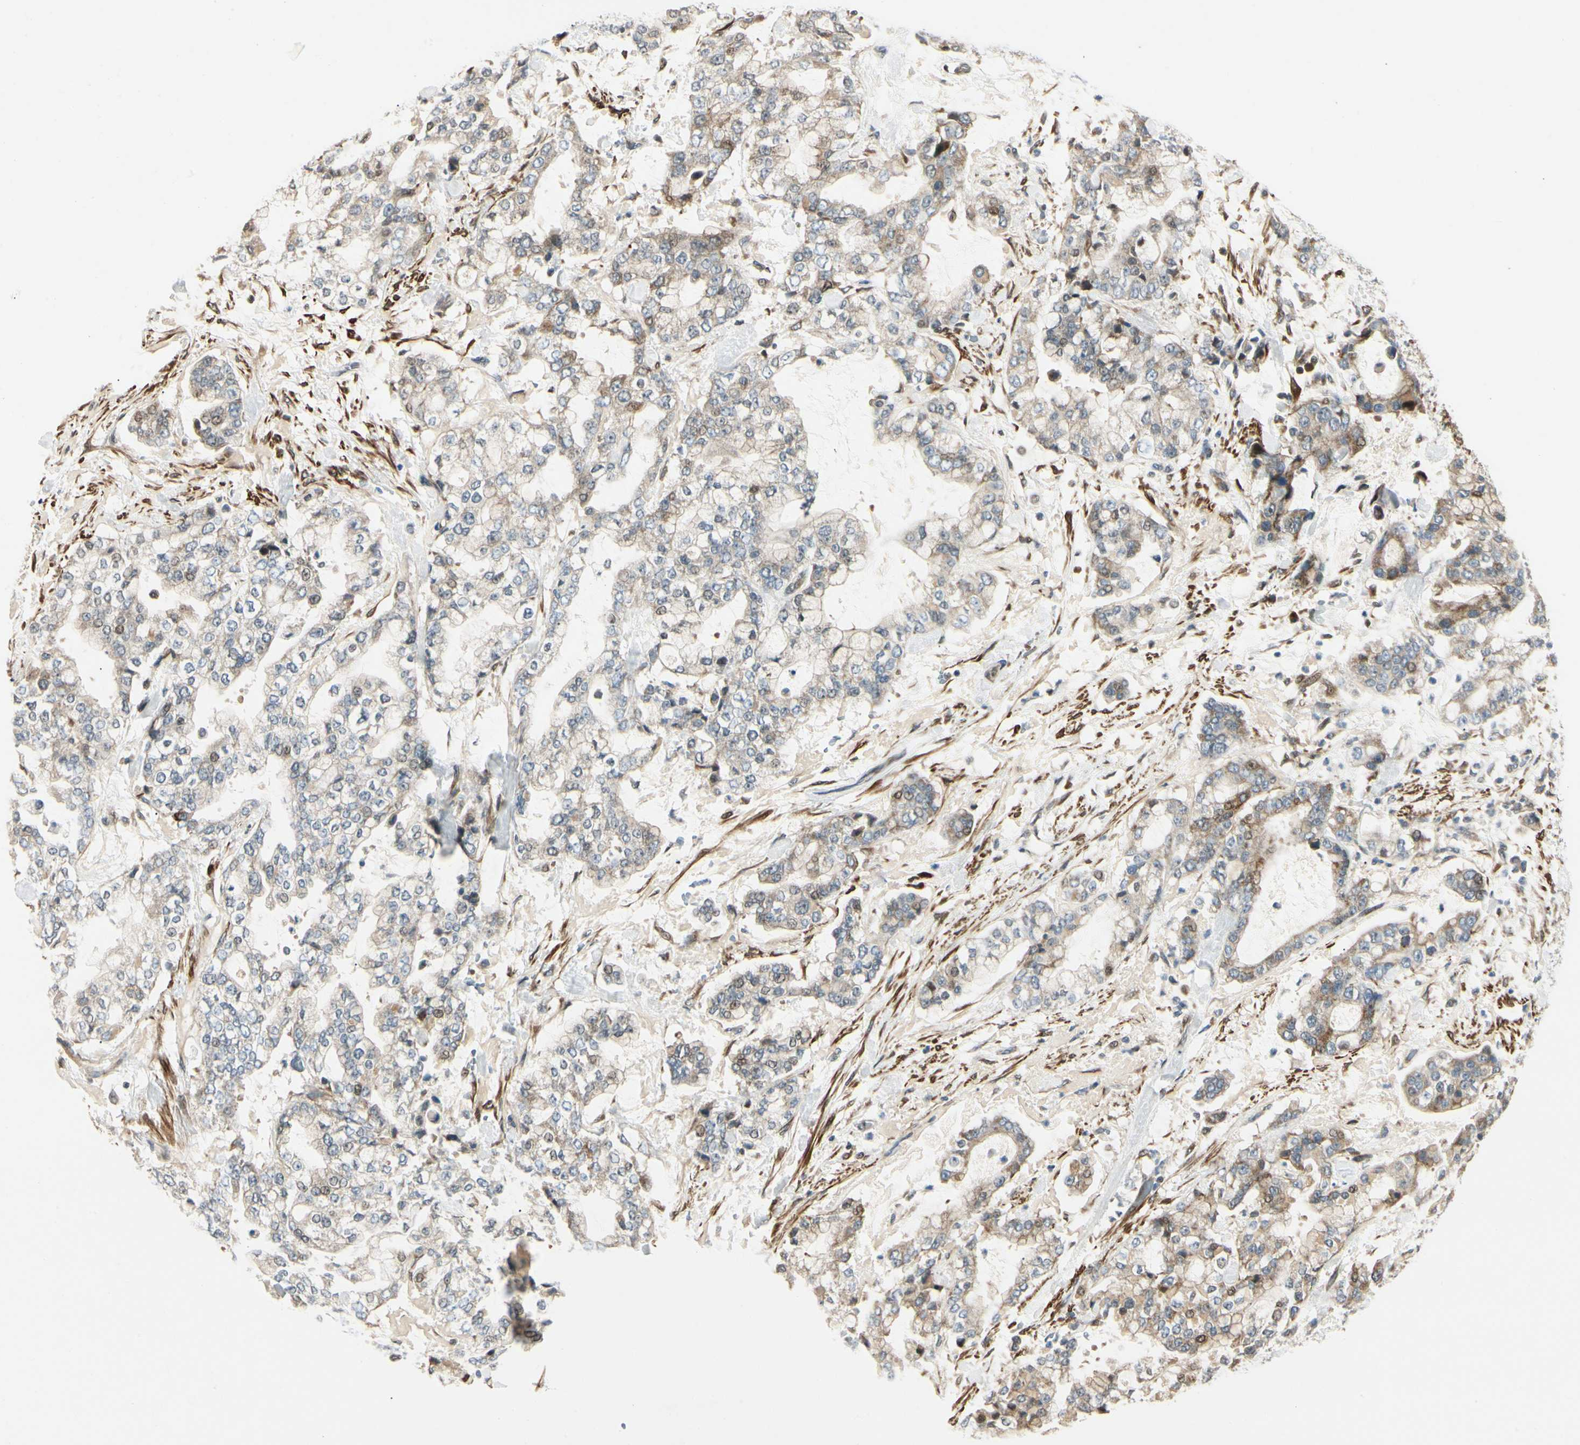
{"staining": {"intensity": "weak", "quantity": "25%-75%", "location": "cytoplasmic/membranous"}, "tissue": "stomach cancer", "cell_type": "Tumor cells", "image_type": "cancer", "snomed": [{"axis": "morphology", "description": "Normal tissue, NOS"}, {"axis": "morphology", "description": "Adenocarcinoma, NOS"}, {"axis": "topography", "description": "Stomach, upper"}, {"axis": "topography", "description": "Stomach"}], "caption": "Weak cytoplasmic/membranous positivity is identified in approximately 25%-75% of tumor cells in stomach cancer (adenocarcinoma). (Brightfield microscopy of DAB IHC at high magnification).", "gene": "P4HA3", "patient": {"sex": "male", "age": 76}}